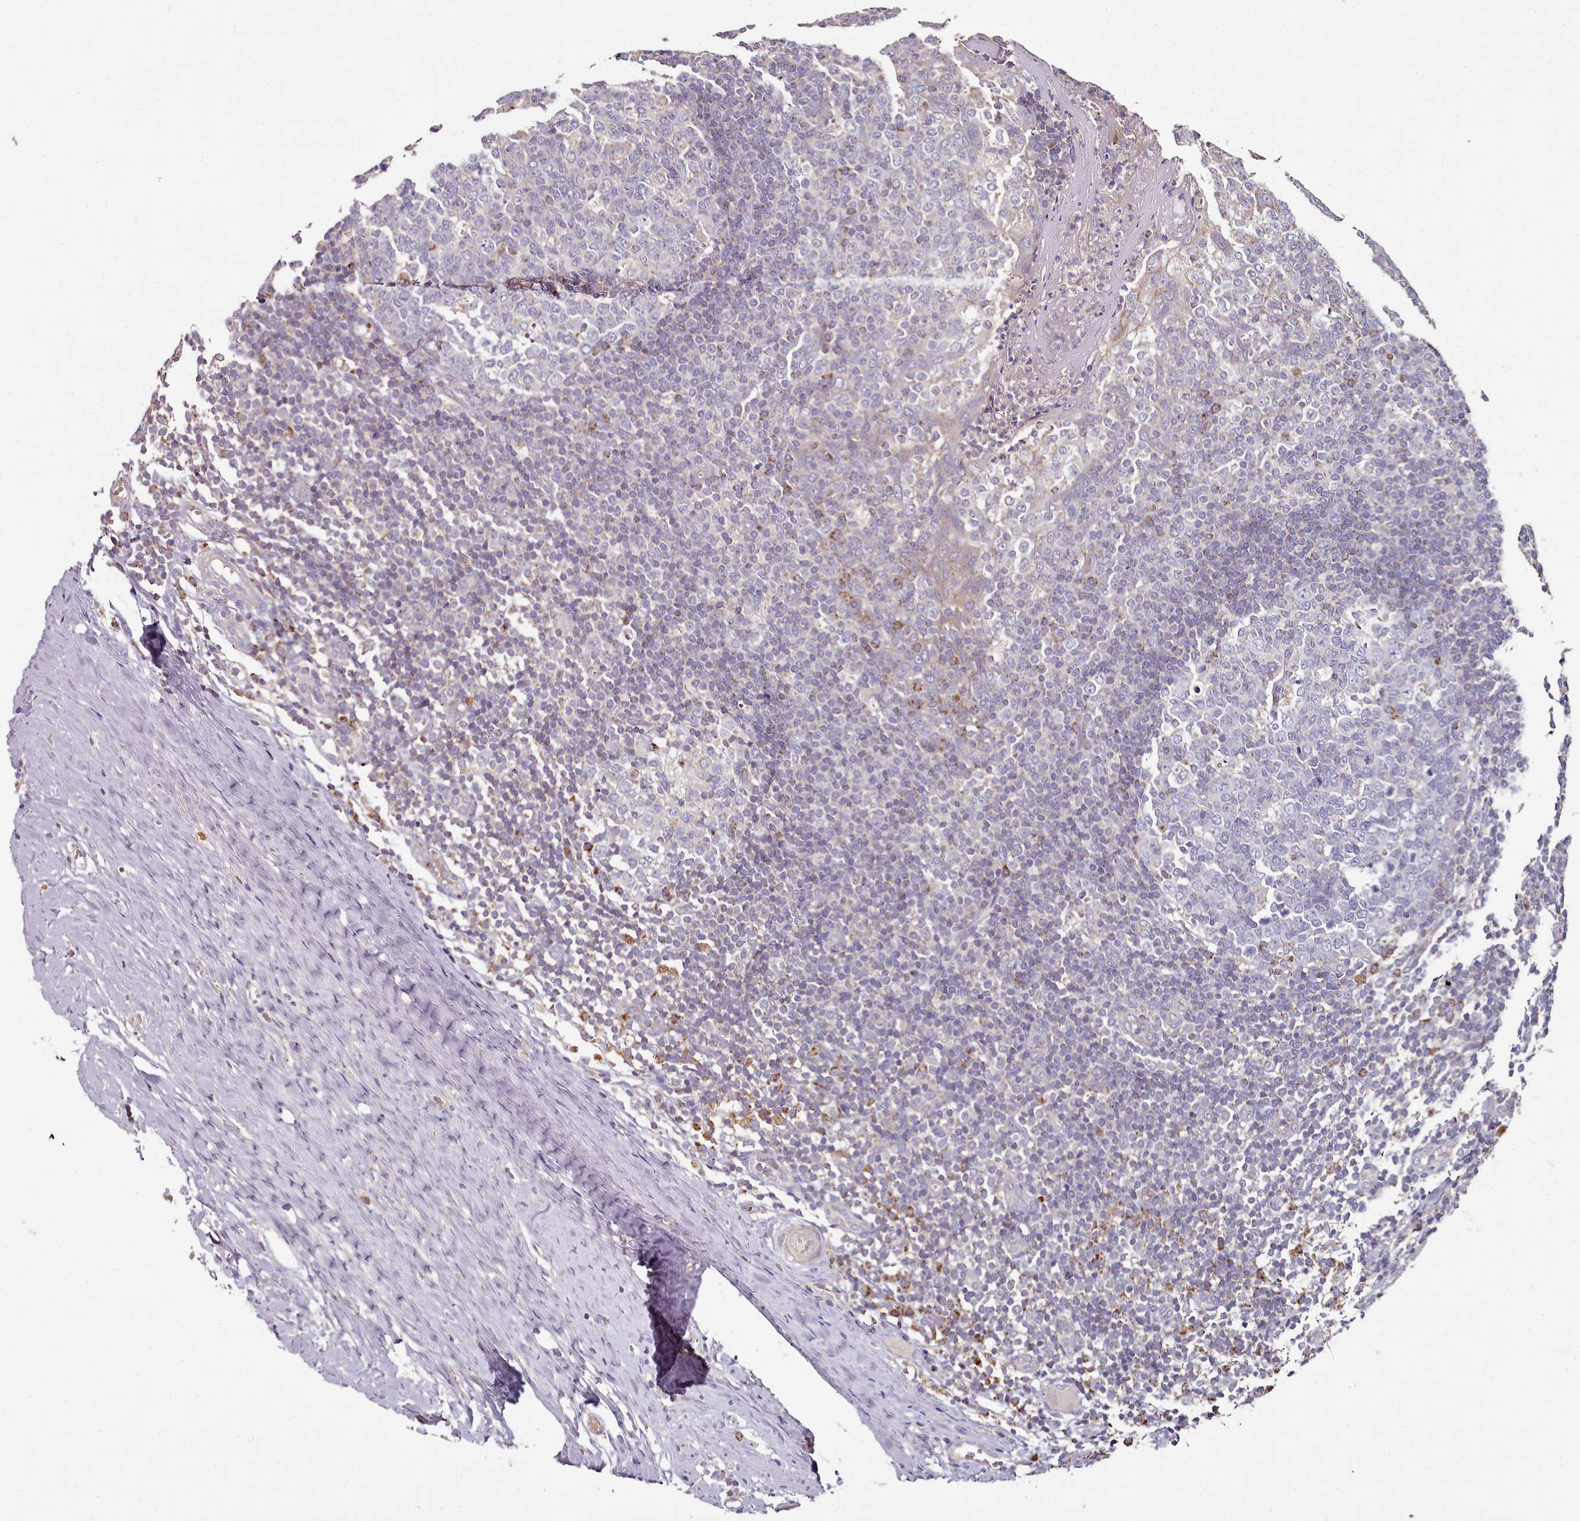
{"staining": {"intensity": "moderate", "quantity": "<25%", "location": "cytoplasmic/membranous"}, "tissue": "tonsil", "cell_type": "Germinal center cells", "image_type": "normal", "snomed": [{"axis": "morphology", "description": "Normal tissue, NOS"}, {"axis": "topography", "description": "Tonsil"}], "caption": "Immunohistochemical staining of unremarkable tonsil demonstrates <25% levels of moderate cytoplasmic/membranous protein positivity in about <25% of germinal center cells. Ihc stains the protein in brown and the nuclei are stained blue.", "gene": "ACSS1", "patient": {"sex": "female", "age": 19}}